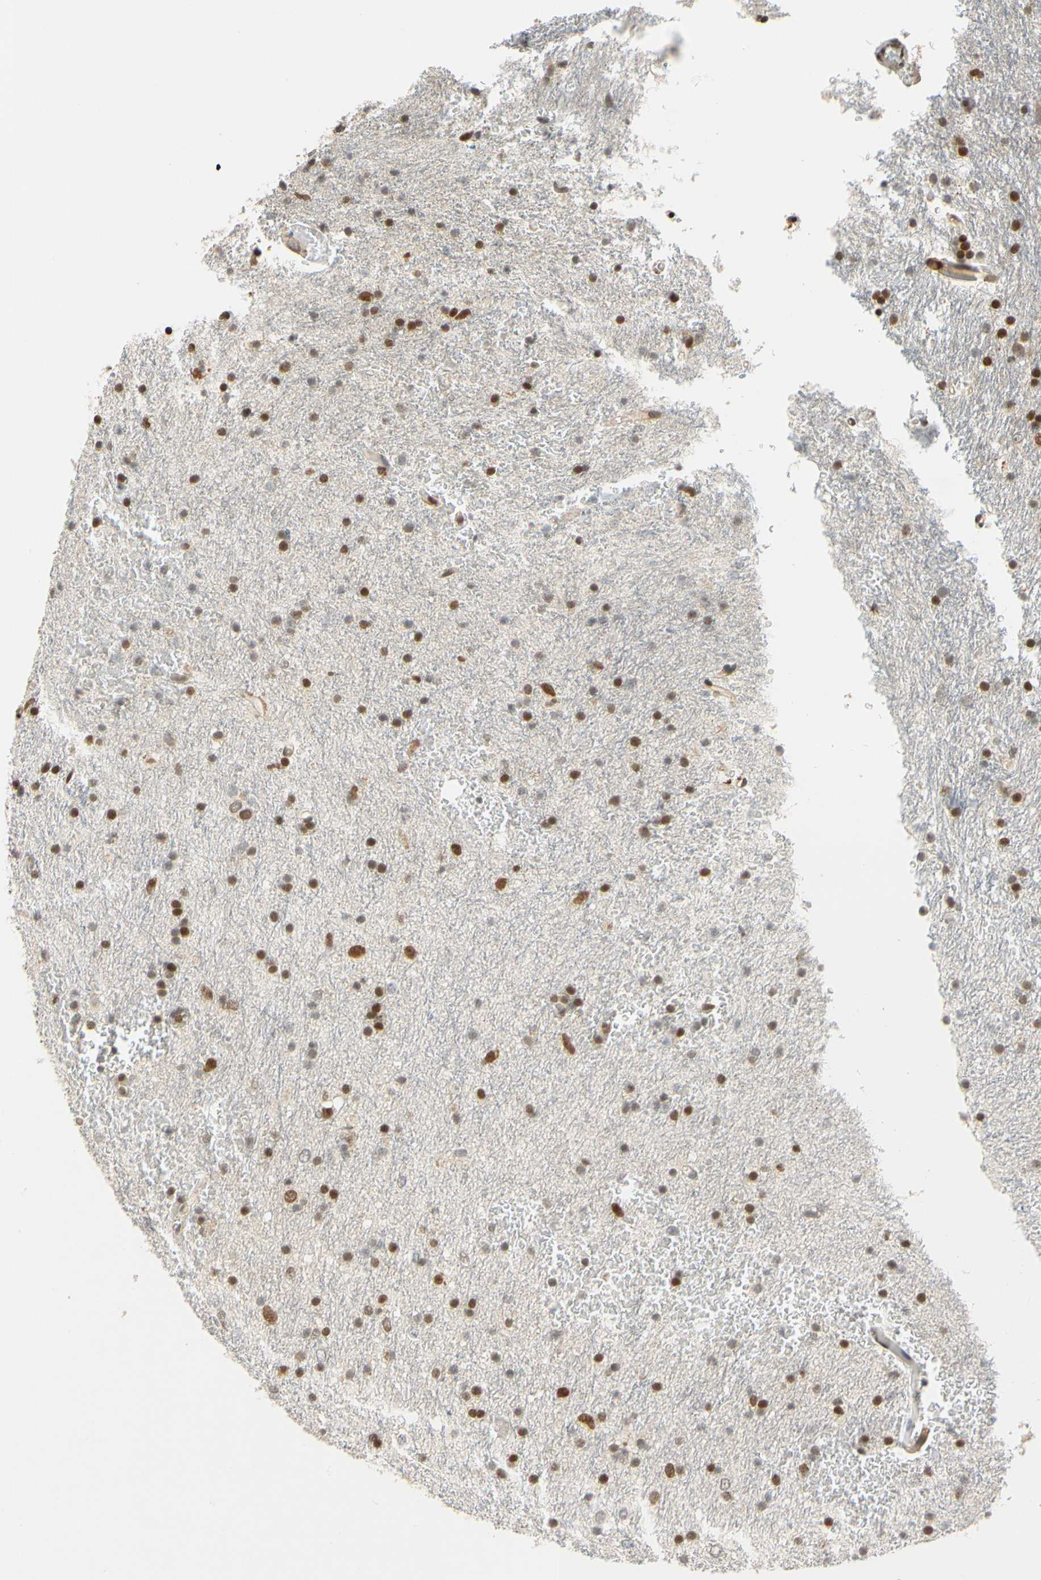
{"staining": {"intensity": "strong", "quantity": "25%-75%", "location": "nuclear"}, "tissue": "glioma", "cell_type": "Tumor cells", "image_type": "cancer", "snomed": [{"axis": "morphology", "description": "Glioma, malignant, Low grade"}, {"axis": "topography", "description": "Brain"}], "caption": "High-power microscopy captured an immunohistochemistry (IHC) image of glioma, revealing strong nuclear positivity in approximately 25%-75% of tumor cells. (Brightfield microscopy of DAB IHC at high magnification).", "gene": "CDK7", "patient": {"sex": "male", "age": 77}}